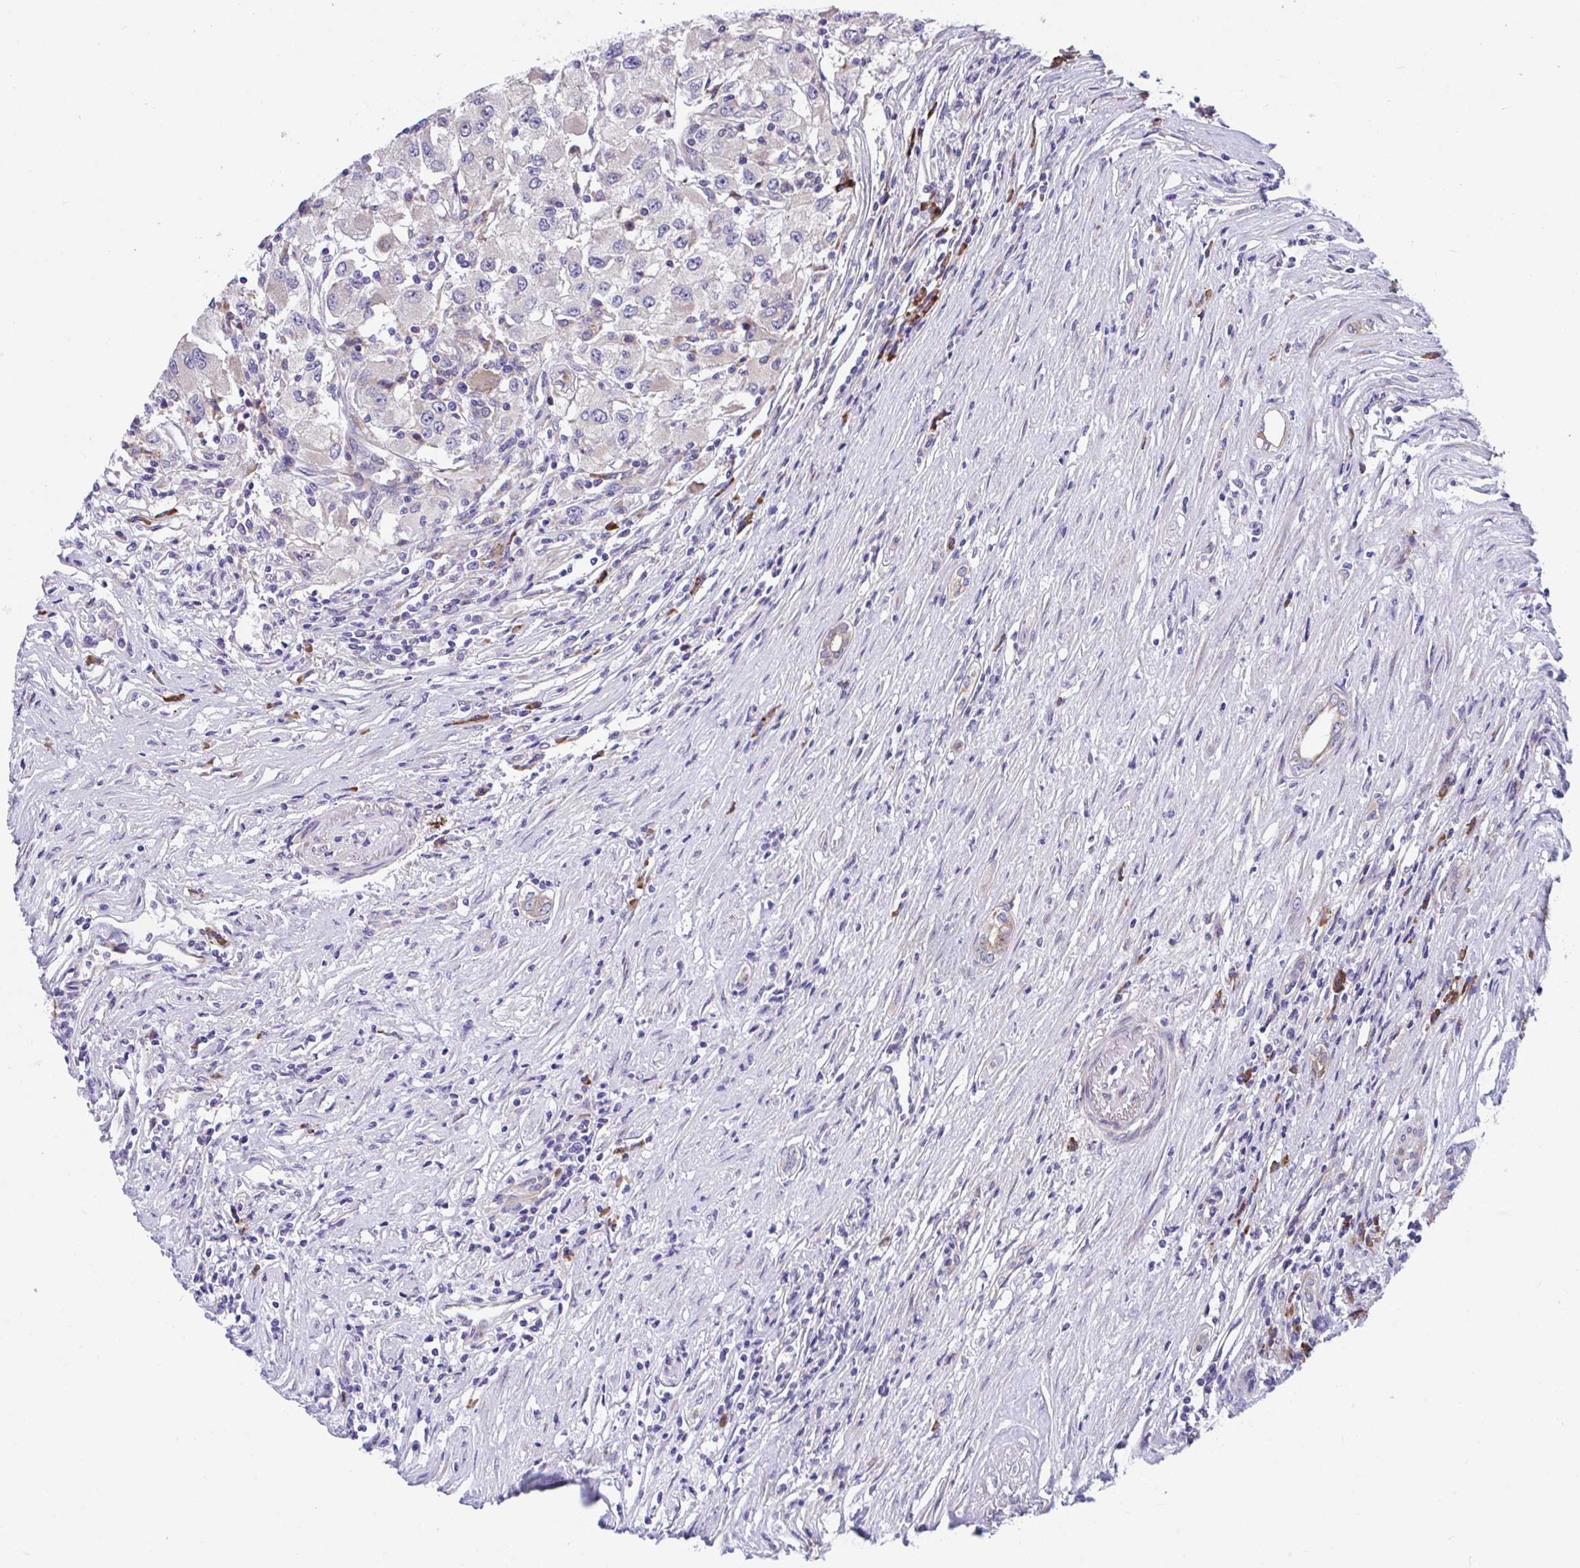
{"staining": {"intensity": "negative", "quantity": "none", "location": "none"}, "tissue": "renal cancer", "cell_type": "Tumor cells", "image_type": "cancer", "snomed": [{"axis": "morphology", "description": "Adenocarcinoma, NOS"}, {"axis": "topography", "description": "Kidney"}], "caption": "Immunohistochemical staining of renal cancer demonstrates no significant staining in tumor cells. (DAB immunohistochemistry (IHC) visualized using brightfield microscopy, high magnification).", "gene": "WBP1", "patient": {"sex": "female", "age": 67}}